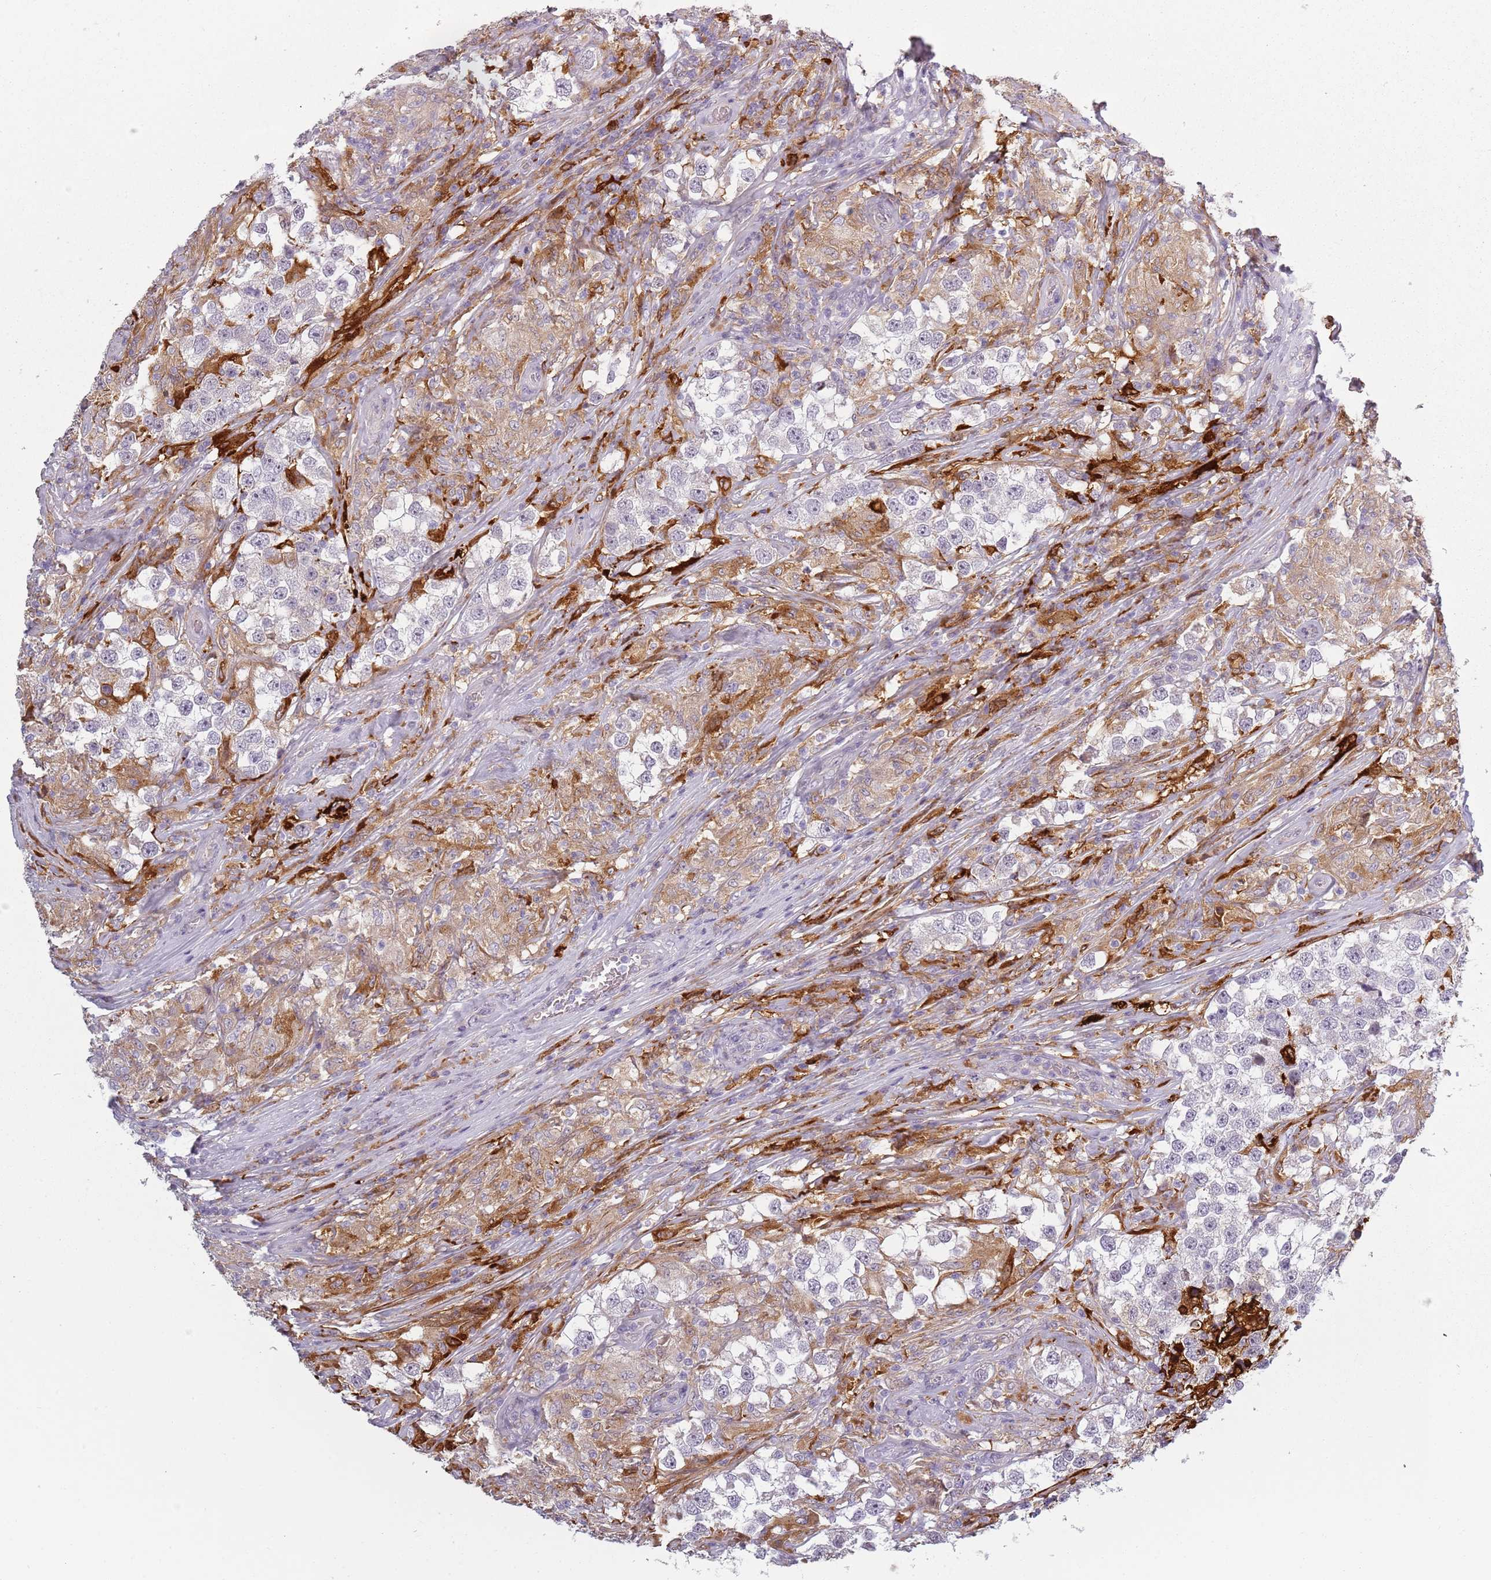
{"staining": {"intensity": "negative", "quantity": "none", "location": "none"}, "tissue": "testis cancer", "cell_type": "Tumor cells", "image_type": "cancer", "snomed": [{"axis": "morphology", "description": "Seminoma, NOS"}, {"axis": "topography", "description": "Testis"}], "caption": "Immunohistochemistry of human testis cancer shows no expression in tumor cells. The staining was performed using DAB to visualize the protein expression in brown, while the nuclei were stained in blue with hematoxylin (Magnification: 20x).", "gene": "CC2D2B", "patient": {"sex": "male", "age": 46}}